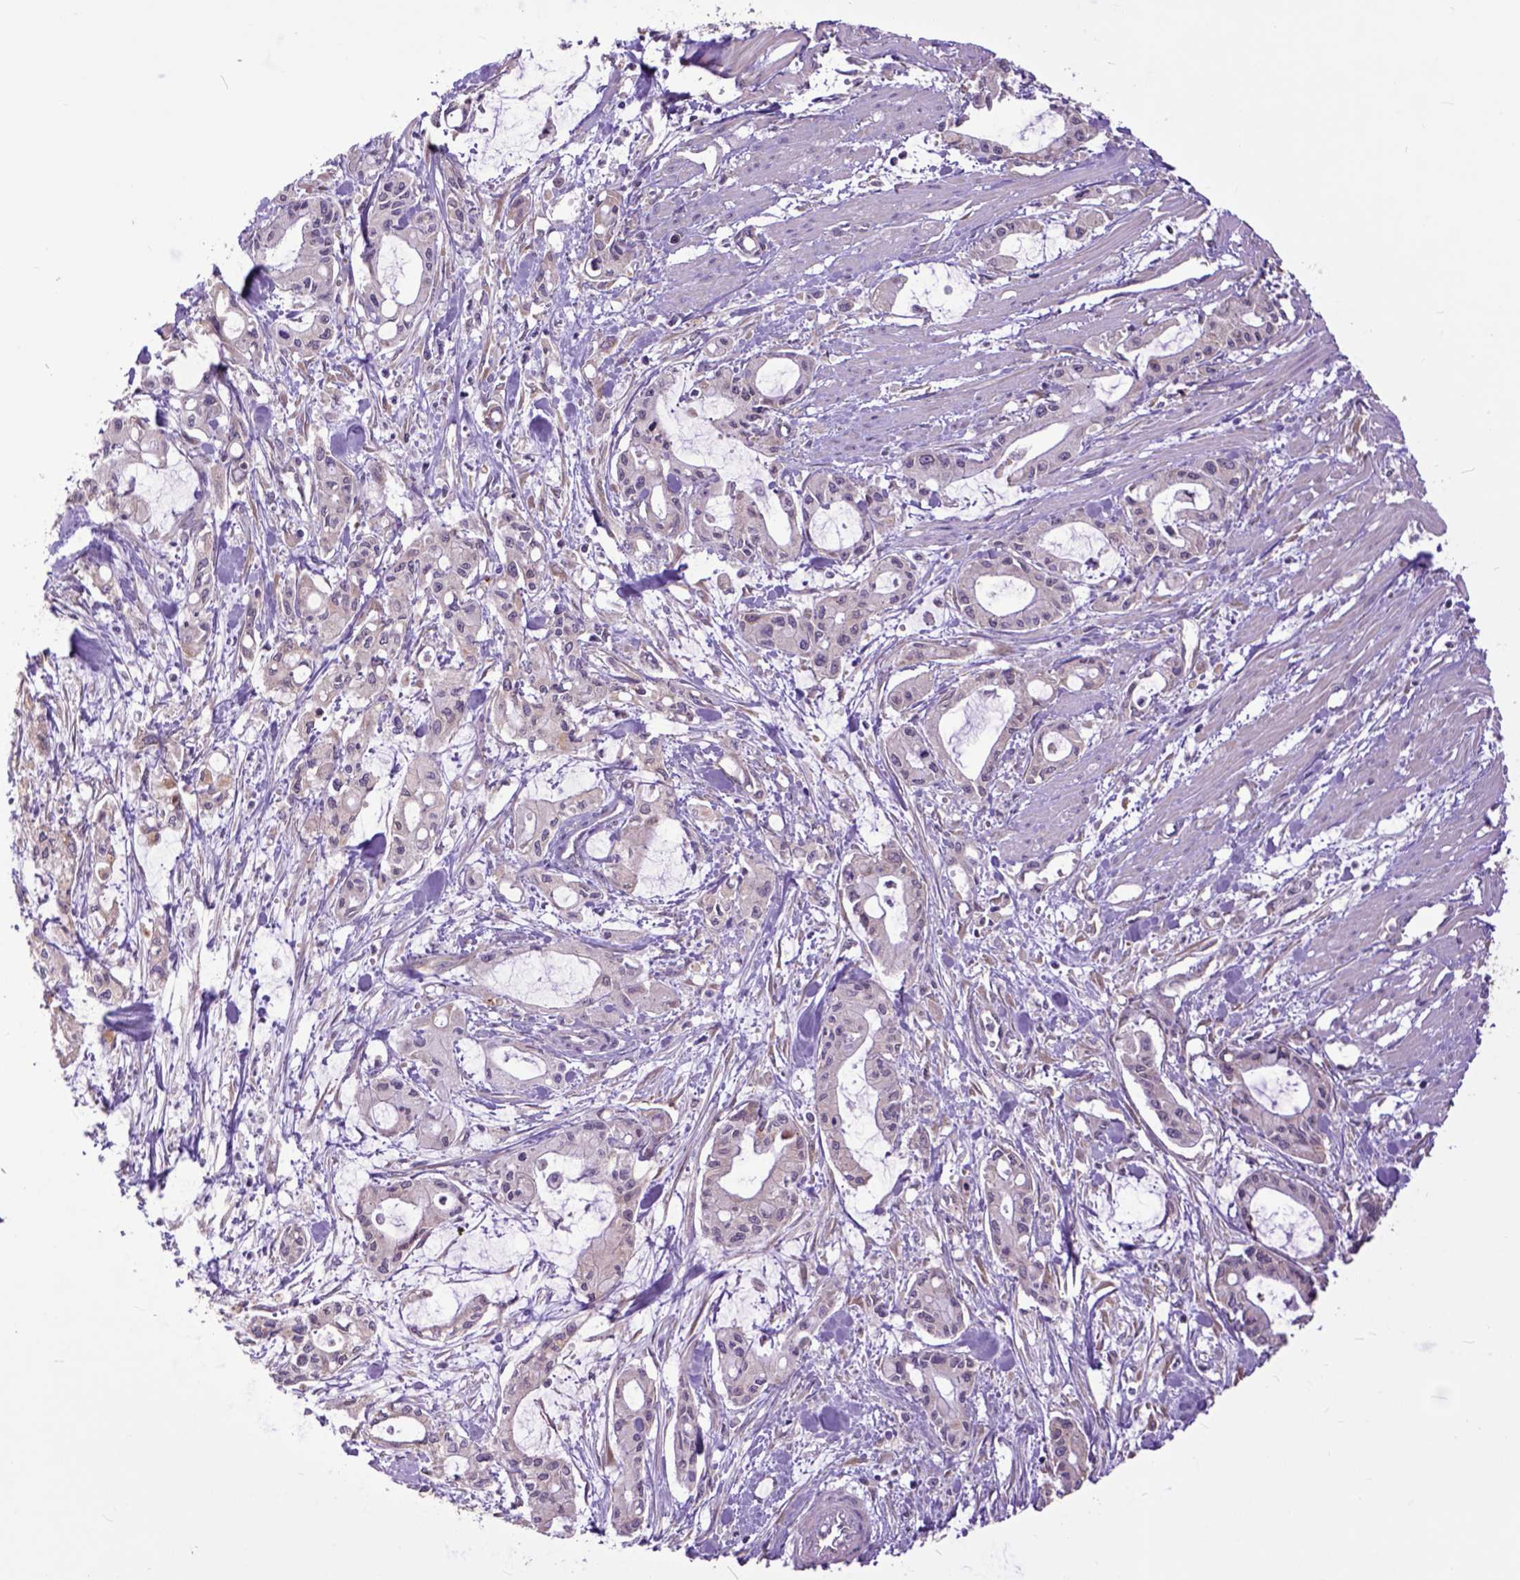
{"staining": {"intensity": "negative", "quantity": "none", "location": "none"}, "tissue": "pancreatic cancer", "cell_type": "Tumor cells", "image_type": "cancer", "snomed": [{"axis": "morphology", "description": "Adenocarcinoma, NOS"}, {"axis": "topography", "description": "Pancreas"}], "caption": "Immunohistochemistry (IHC) micrograph of neoplastic tissue: human pancreatic cancer stained with DAB (3,3'-diaminobenzidine) shows no significant protein staining in tumor cells.", "gene": "ARL1", "patient": {"sex": "male", "age": 48}}